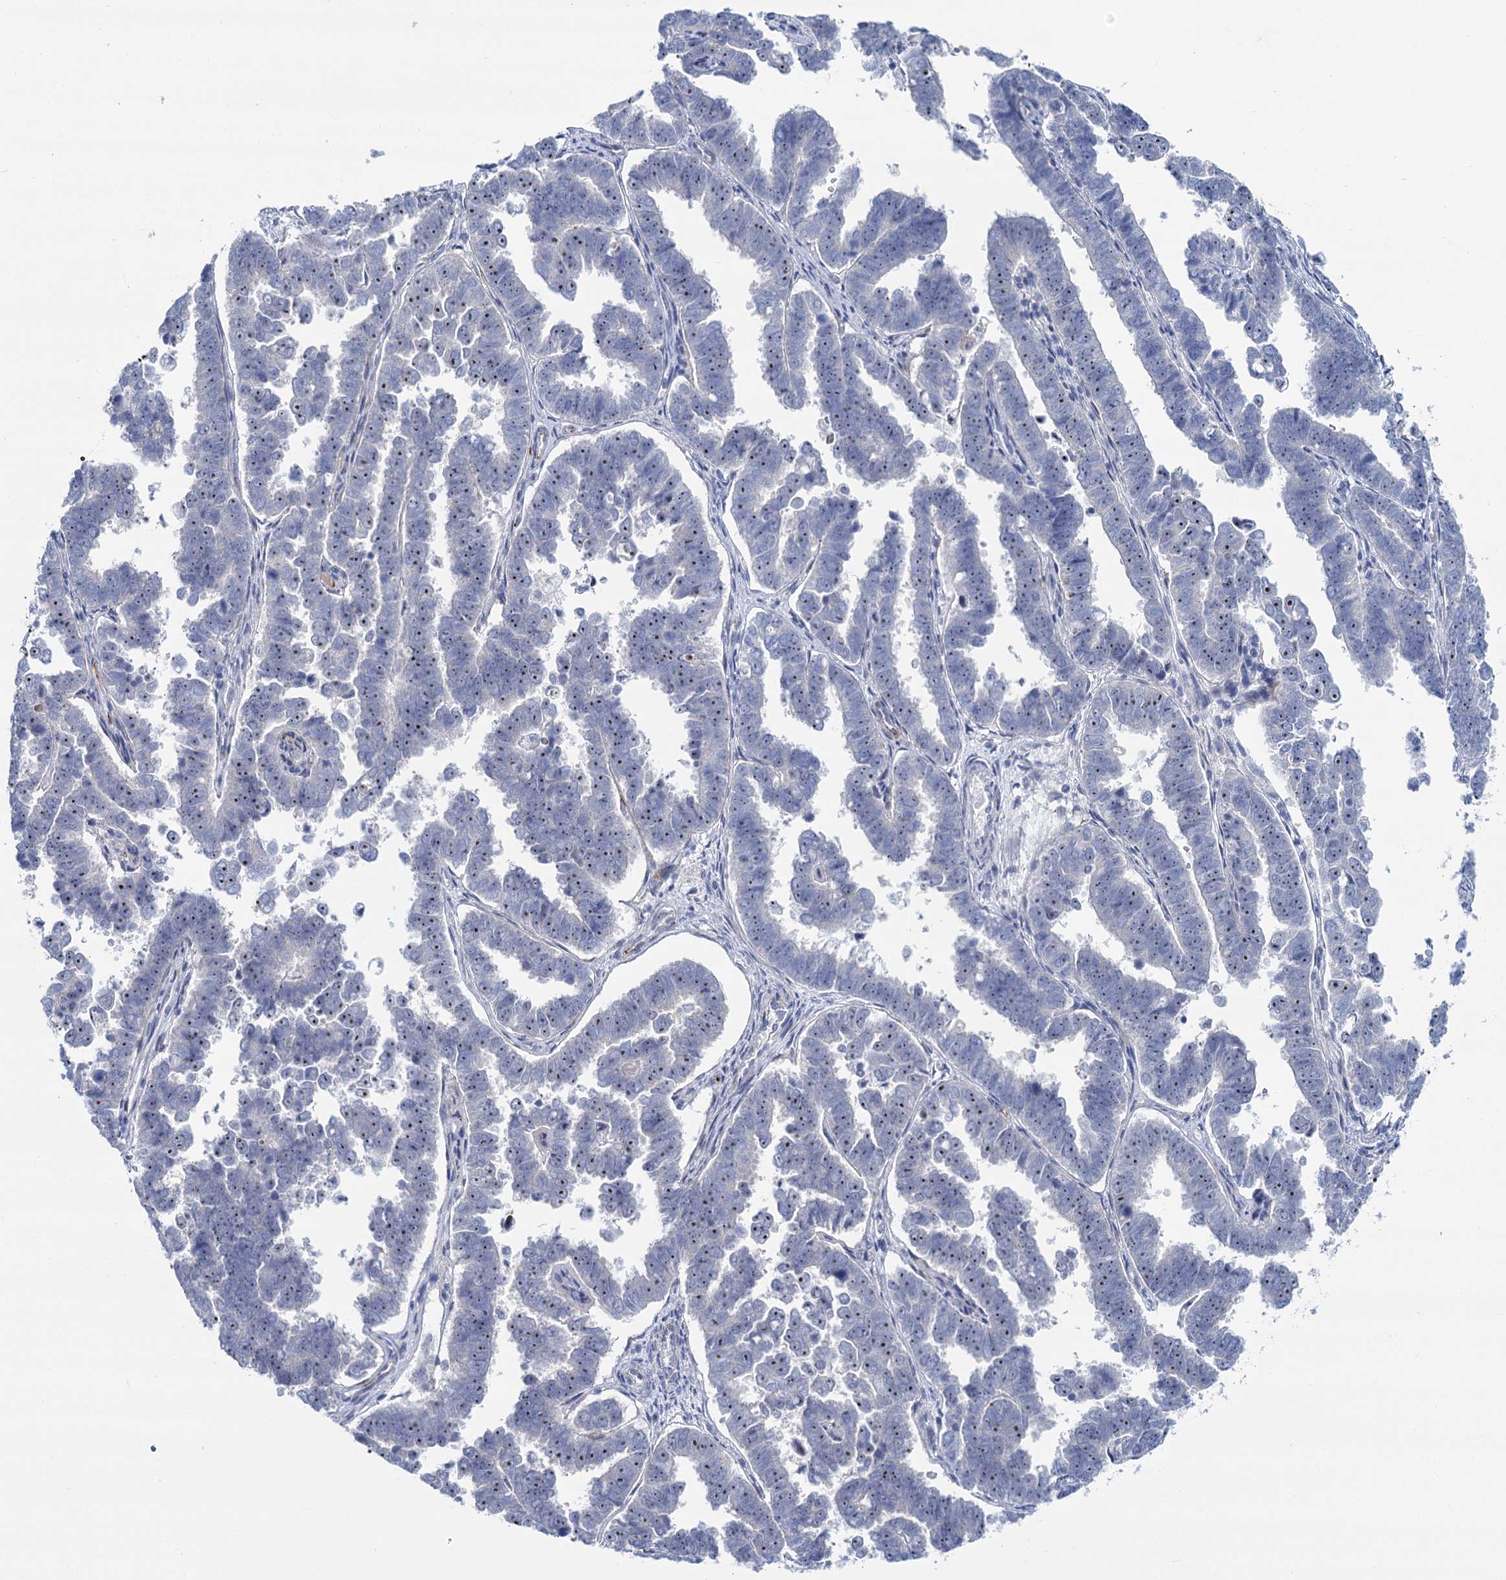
{"staining": {"intensity": "moderate", "quantity": "25%-75%", "location": "nuclear"}, "tissue": "endometrial cancer", "cell_type": "Tumor cells", "image_type": "cancer", "snomed": [{"axis": "morphology", "description": "Adenocarcinoma, NOS"}, {"axis": "topography", "description": "Endometrium"}], "caption": "An image of human adenocarcinoma (endometrial) stained for a protein reveals moderate nuclear brown staining in tumor cells.", "gene": "SH3TC2", "patient": {"sex": "female", "age": 75}}